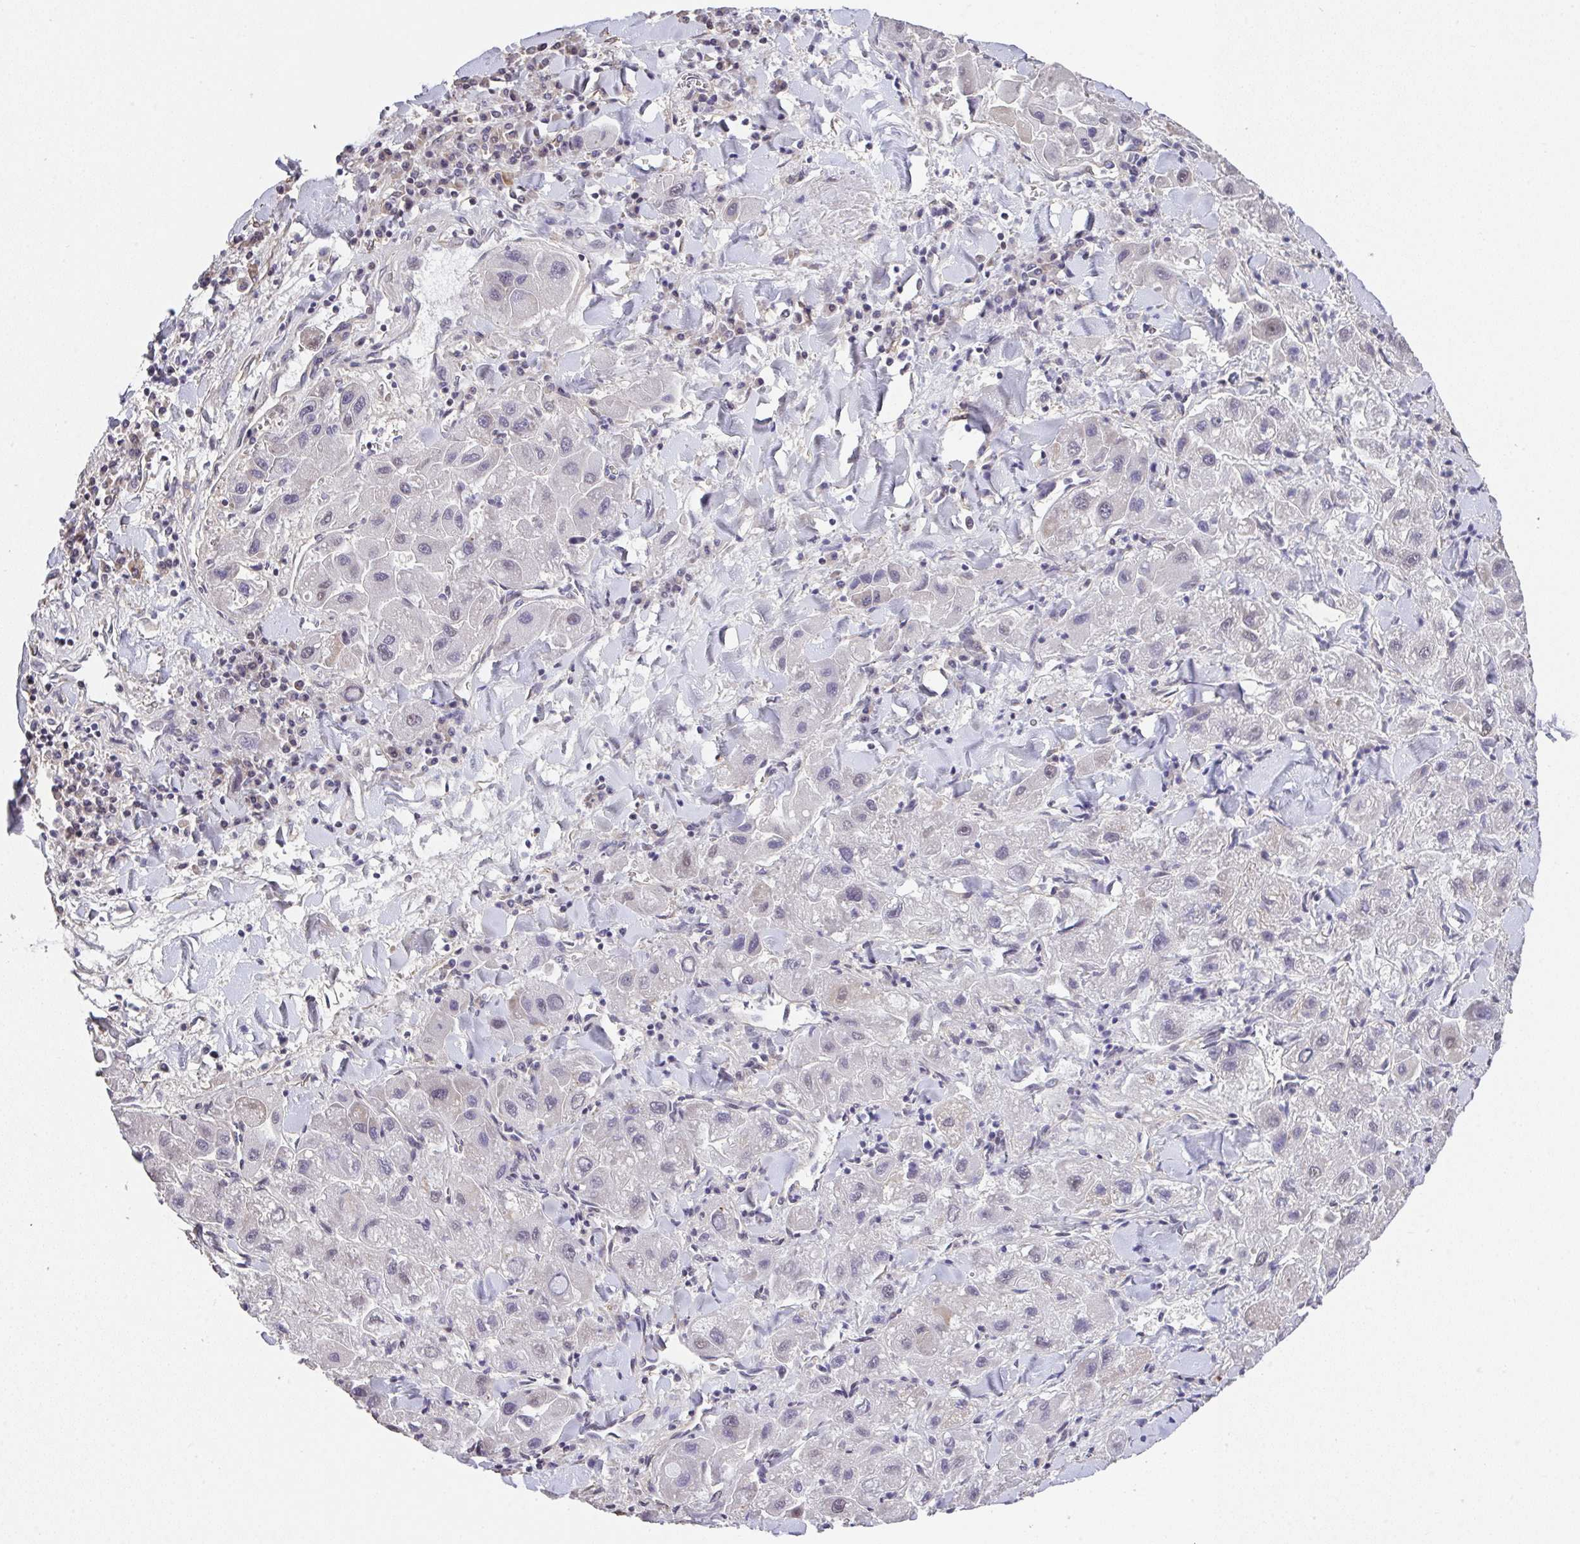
{"staining": {"intensity": "negative", "quantity": "none", "location": "none"}, "tissue": "liver cancer", "cell_type": "Tumor cells", "image_type": "cancer", "snomed": [{"axis": "morphology", "description": "Carcinoma, Hepatocellular, NOS"}, {"axis": "topography", "description": "Liver"}], "caption": "Immunohistochemical staining of liver cancer demonstrates no significant expression in tumor cells. Nuclei are stained in blue.", "gene": "RUNDC3B", "patient": {"sex": "male", "age": 24}}